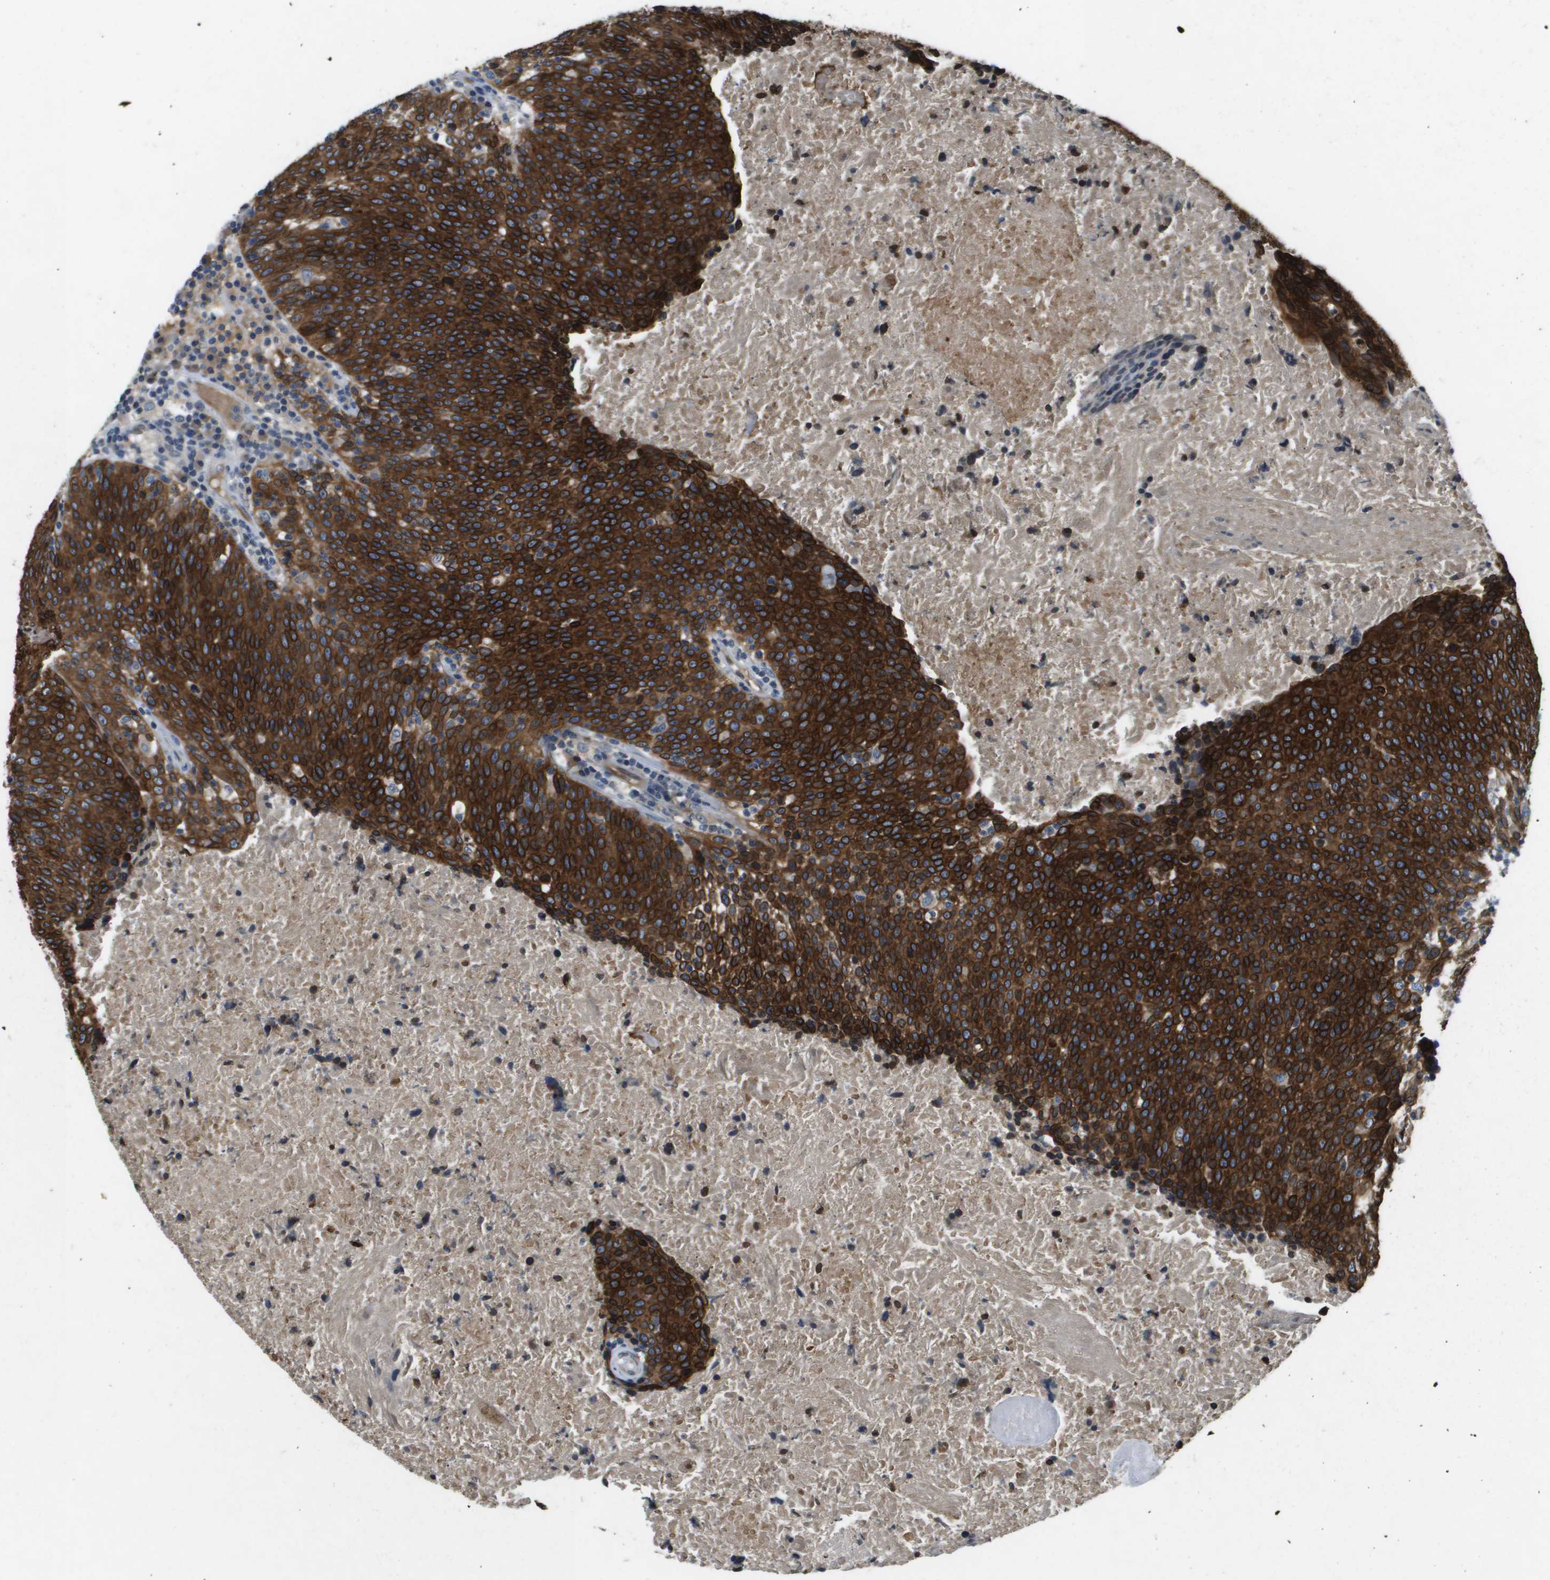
{"staining": {"intensity": "strong", "quantity": ">75%", "location": "cytoplasmic/membranous"}, "tissue": "head and neck cancer", "cell_type": "Tumor cells", "image_type": "cancer", "snomed": [{"axis": "morphology", "description": "Squamous cell carcinoma, NOS"}, {"axis": "morphology", "description": "Squamous cell carcinoma, metastatic, NOS"}, {"axis": "topography", "description": "Lymph node"}, {"axis": "topography", "description": "Head-Neck"}], "caption": "Immunohistochemical staining of squamous cell carcinoma (head and neck) exhibits high levels of strong cytoplasmic/membranous positivity in about >75% of tumor cells.", "gene": "PGAP3", "patient": {"sex": "male", "age": 62}}